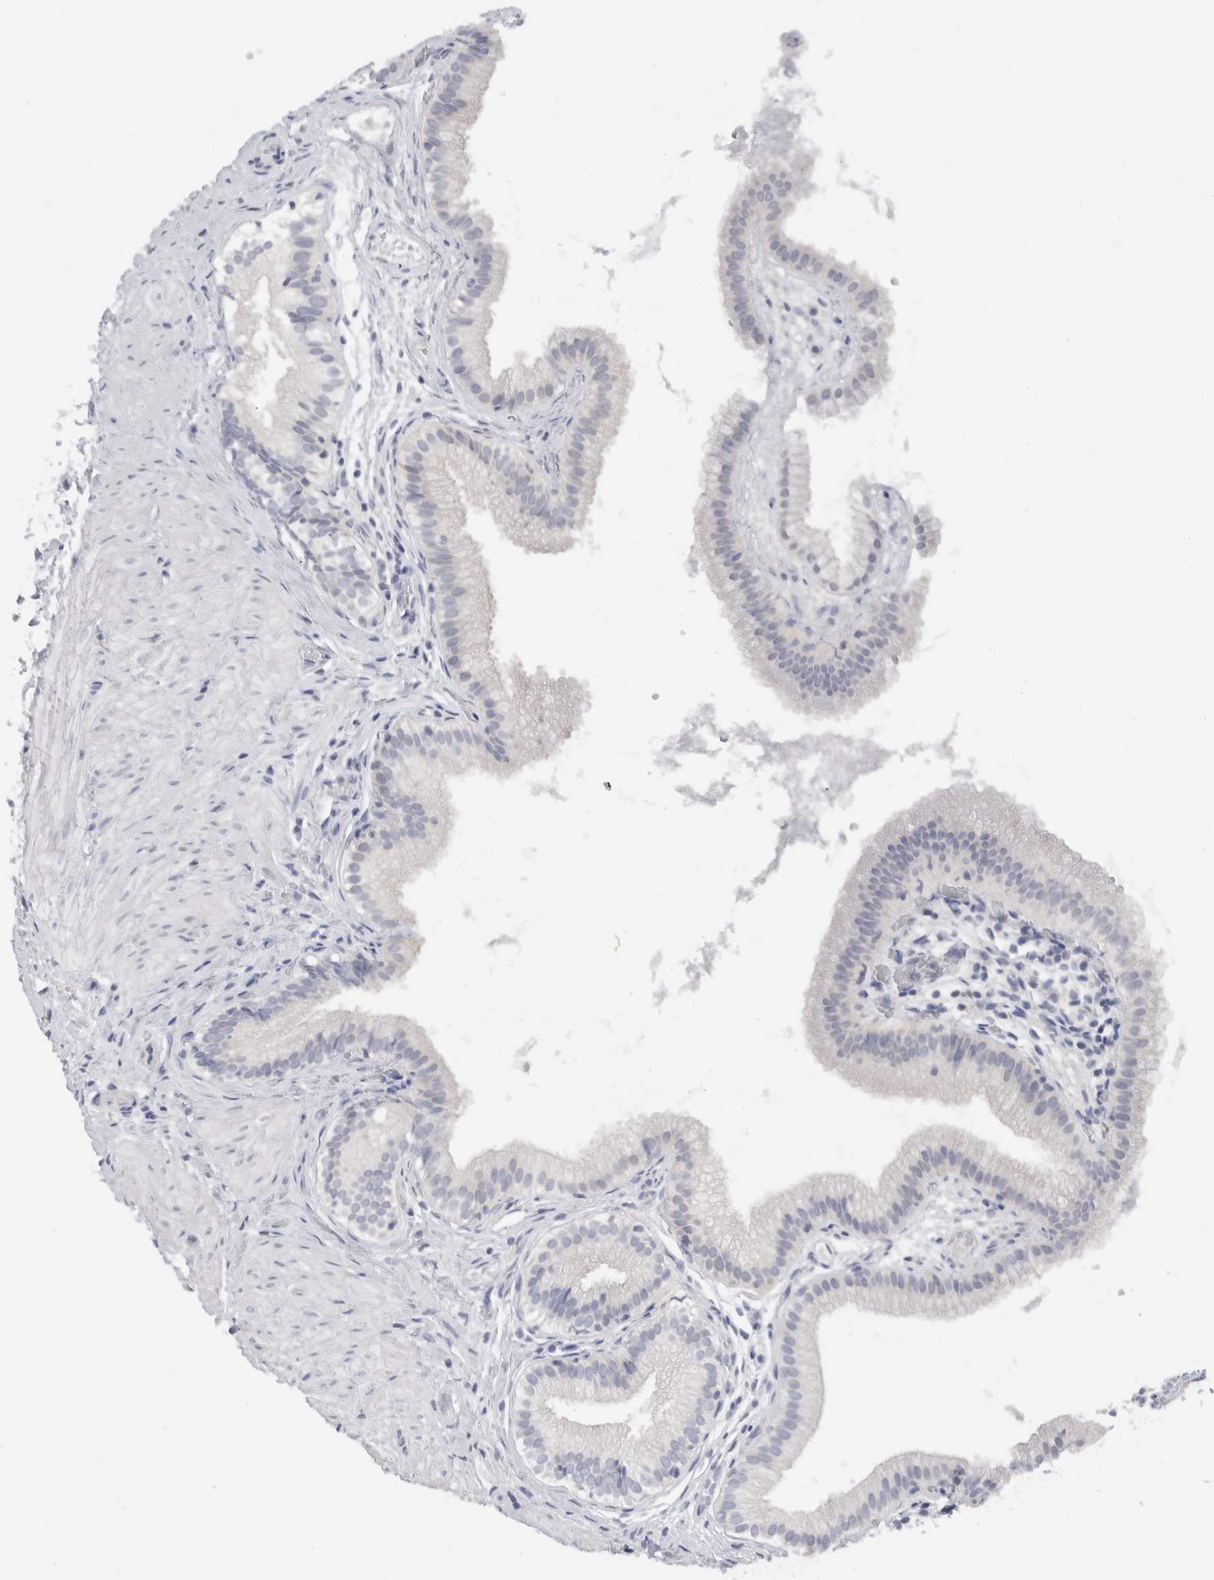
{"staining": {"intensity": "negative", "quantity": "none", "location": "none"}, "tissue": "gallbladder", "cell_type": "Glandular cells", "image_type": "normal", "snomed": [{"axis": "morphology", "description": "Normal tissue, NOS"}, {"axis": "topography", "description": "Gallbladder"}], "caption": "Protein analysis of unremarkable gallbladder exhibits no significant positivity in glandular cells.", "gene": "C9orf50", "patient": {"sex": "female", "age": 26}}